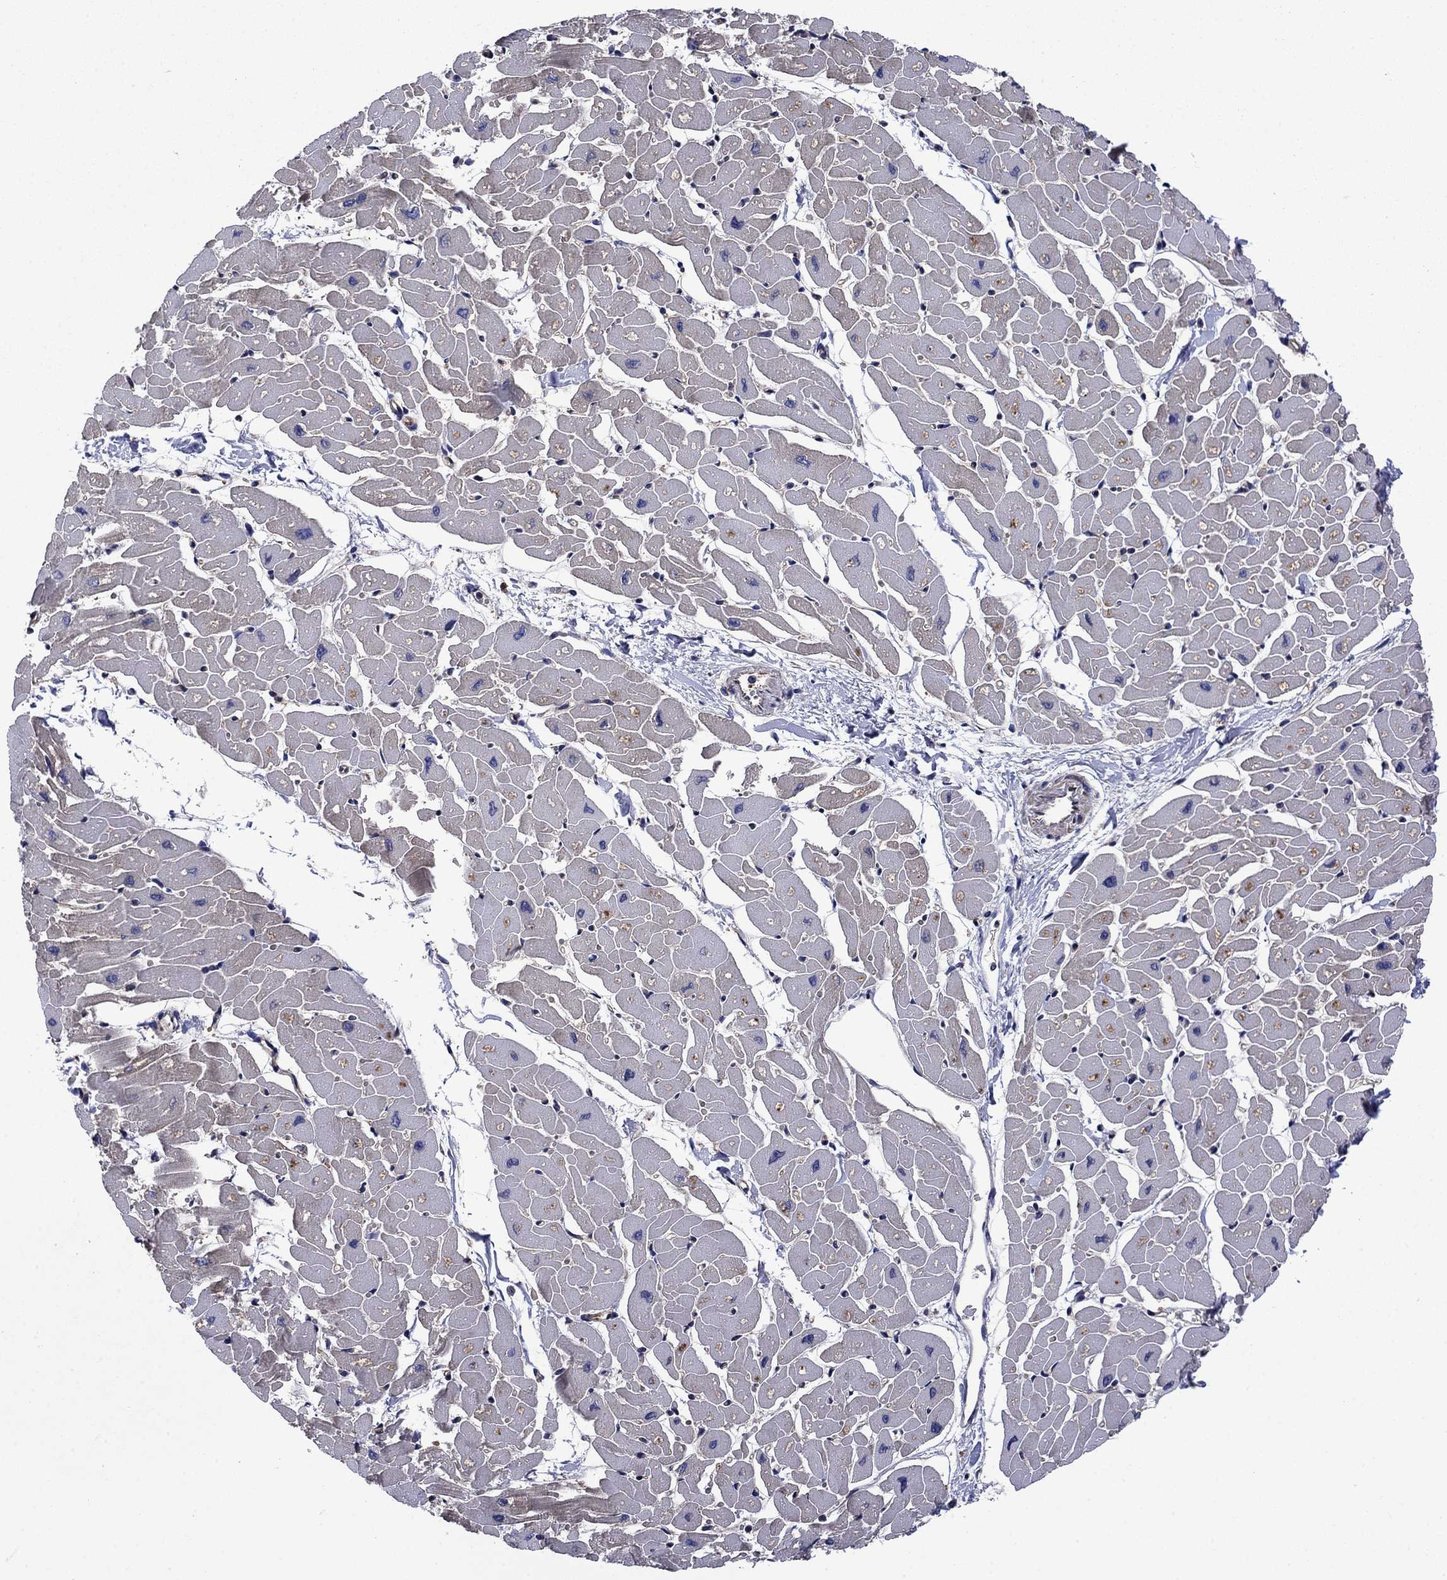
{"staining": {"intensity": "negative", "quantity": "none", "location": "none"}, "tissue": "heart muscle", "cell_type": "Cardiomyocytes", "image_type": "normal", "snomed": [{"axis": "morphology", "description": "Normal tissue, NOS"}, {"axis": "topography", "description": "Heart"}], "caption": "Heart muscle was stained to show a protein in brown. There is no significant staining in cardiomyocytes.", "gene": "KIF22", "patient": {"sex": "male", "age": 57}}